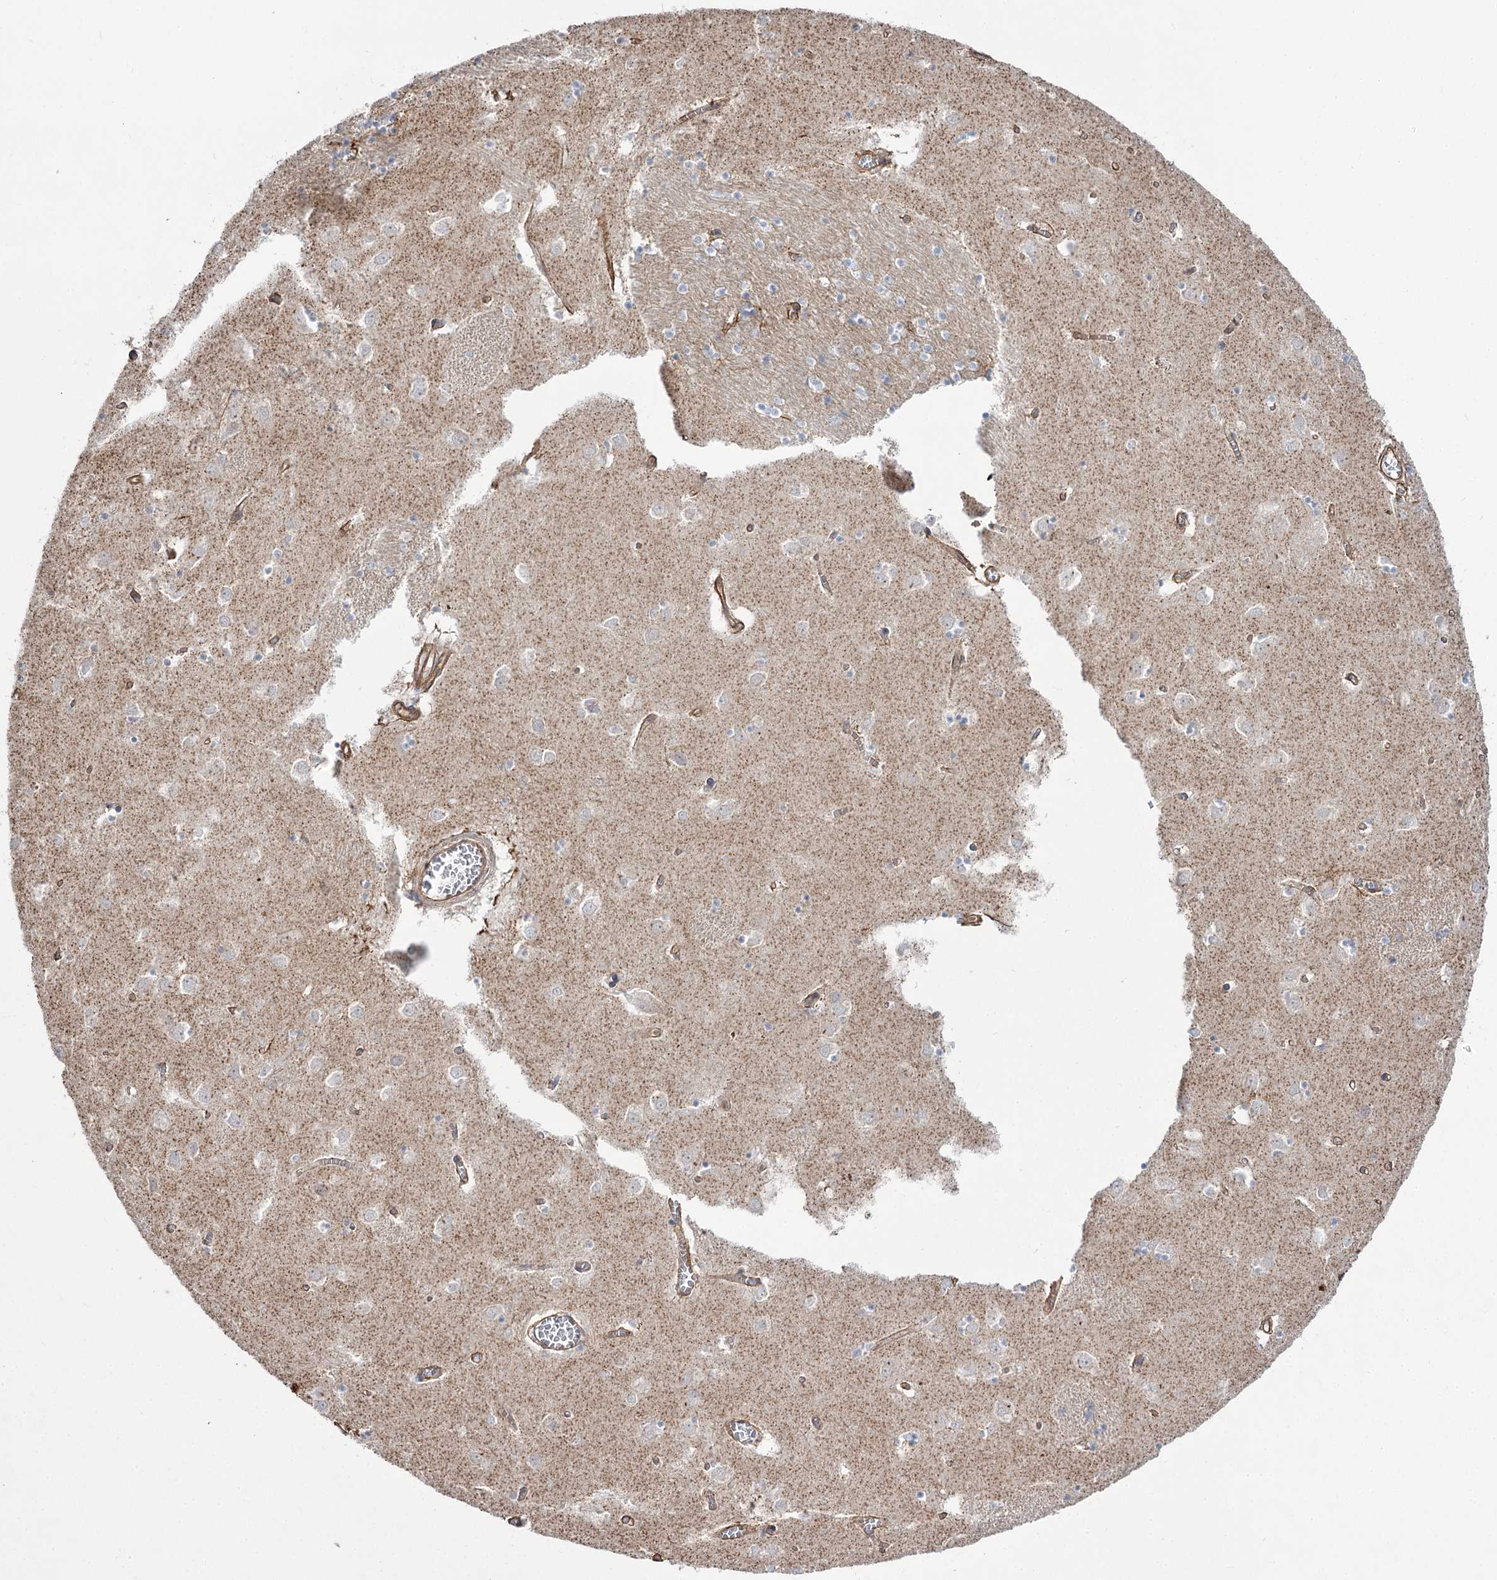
{"staining": {"intensity": "negative", "quantity": "none", "location": "none"}, "tissue": "caudate", "cell_type": "Glial cells", "image_type": "normal", "snomed": [{"axis": "morphology", "description": "Normal tissue, NOS"}, {"axis": "topography", "description": "Lateral ventricle wall"}], "caption": "Immunohistochemistry micrograph of normal caudate: caudate stained with DAB (3,3'-diaminobenzidine) demonstrates no significant protein staining in glial cells. (Stains: DAB immunohistochemistry (IHC) with hematoxylin counter stain, Microscopy: brightfield microscopy at high magnification).", "gene": "SH3BP5L", "patient": {"sex": "male", "age": 70}}